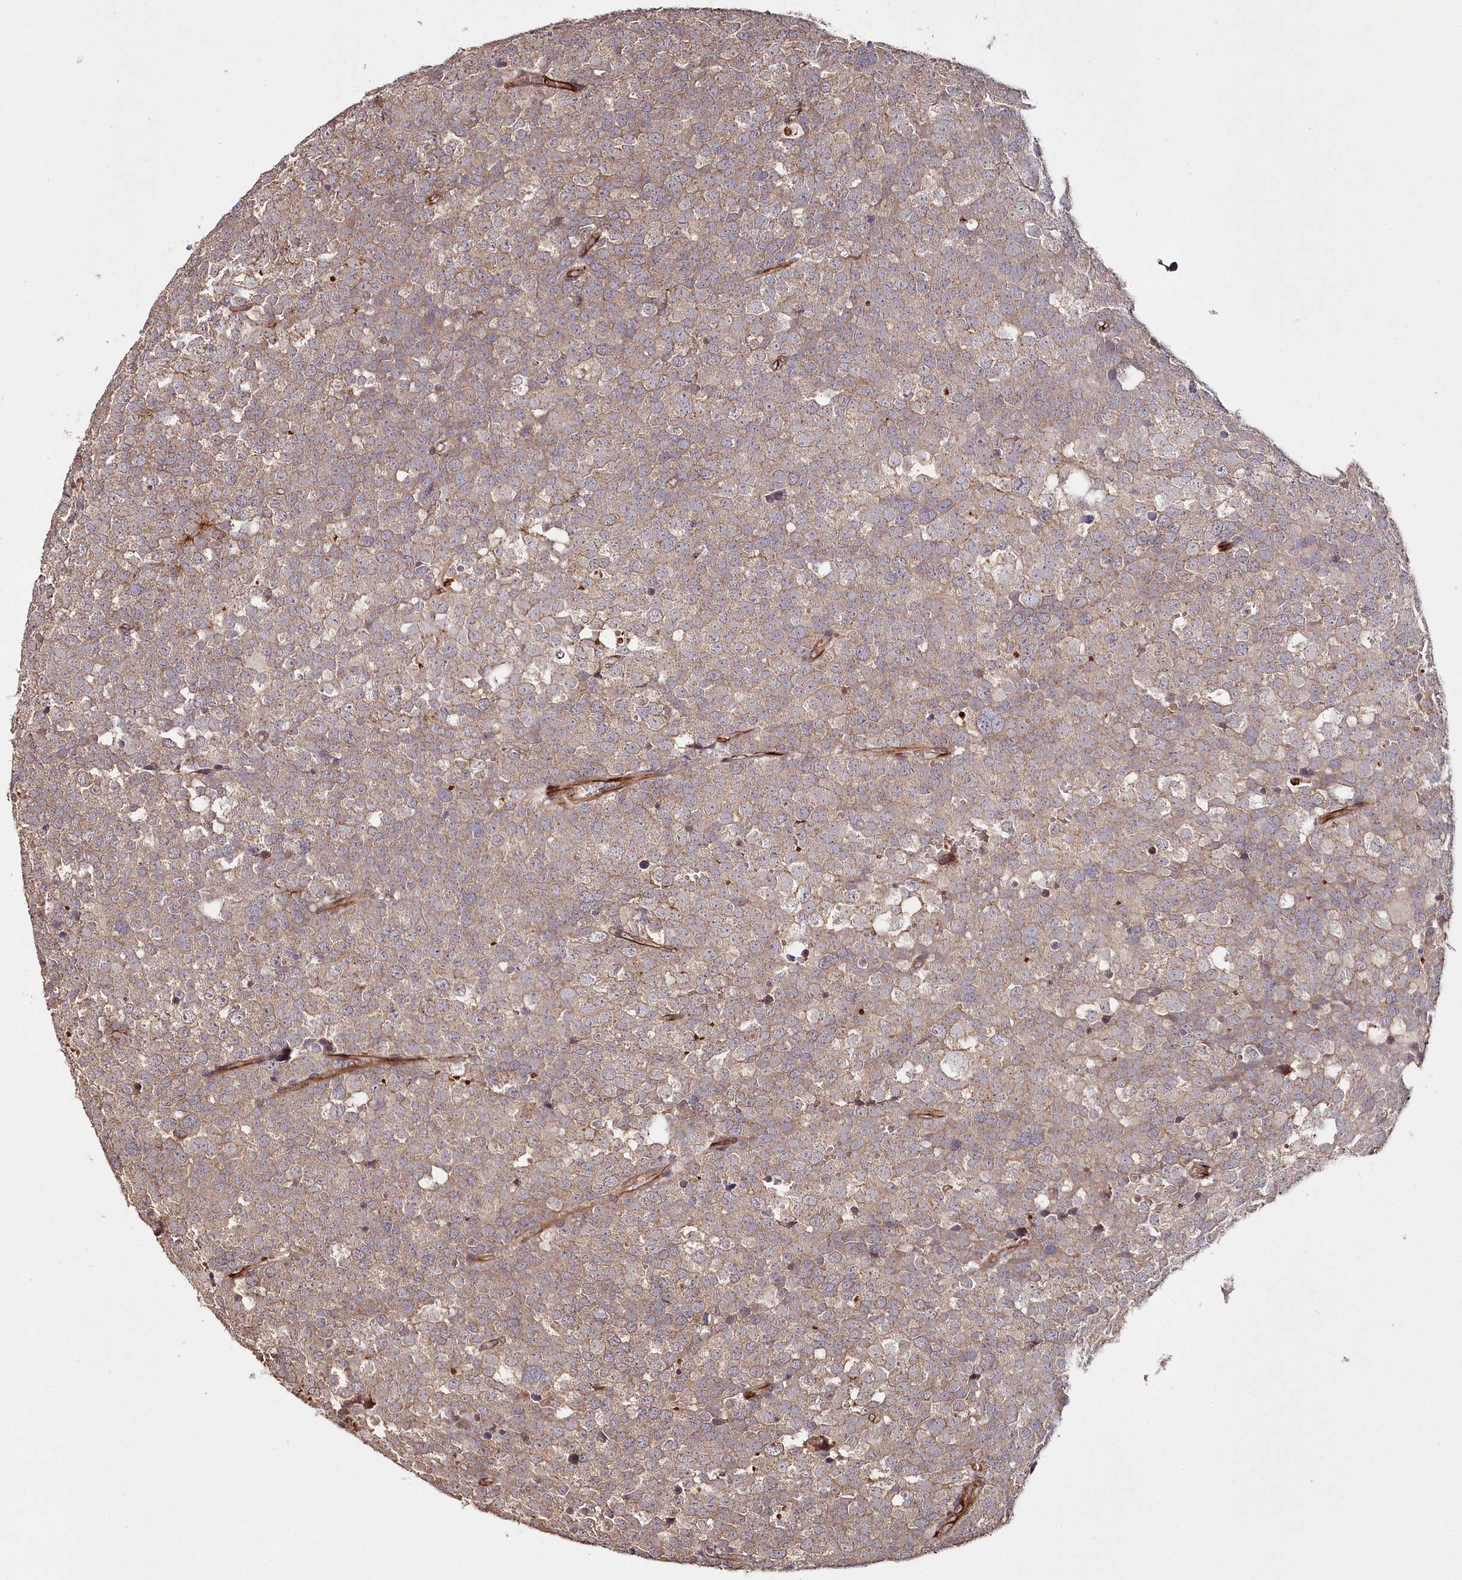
{"staining": {"intensity": "moderate", "quantity": ">75%", "location": "cytoplasmic/membranous"}, "tissue": "testis cancer", "cell_type": "Tumor cells", "image_type": "cancer", "snomed": [{"axis": "morphology", "description": "Seminoma, NOS"}, {"axis": "topography", "description": "Testis"}], "caption": "Immunohistochemical staining of testis cancer (seminoma) shows medium levels of moderate cytoplasmic/membranous staining in about >75% of tumor cells.", "gene": "HYCC2", "patient": {"sex": "male", "age": 71}}